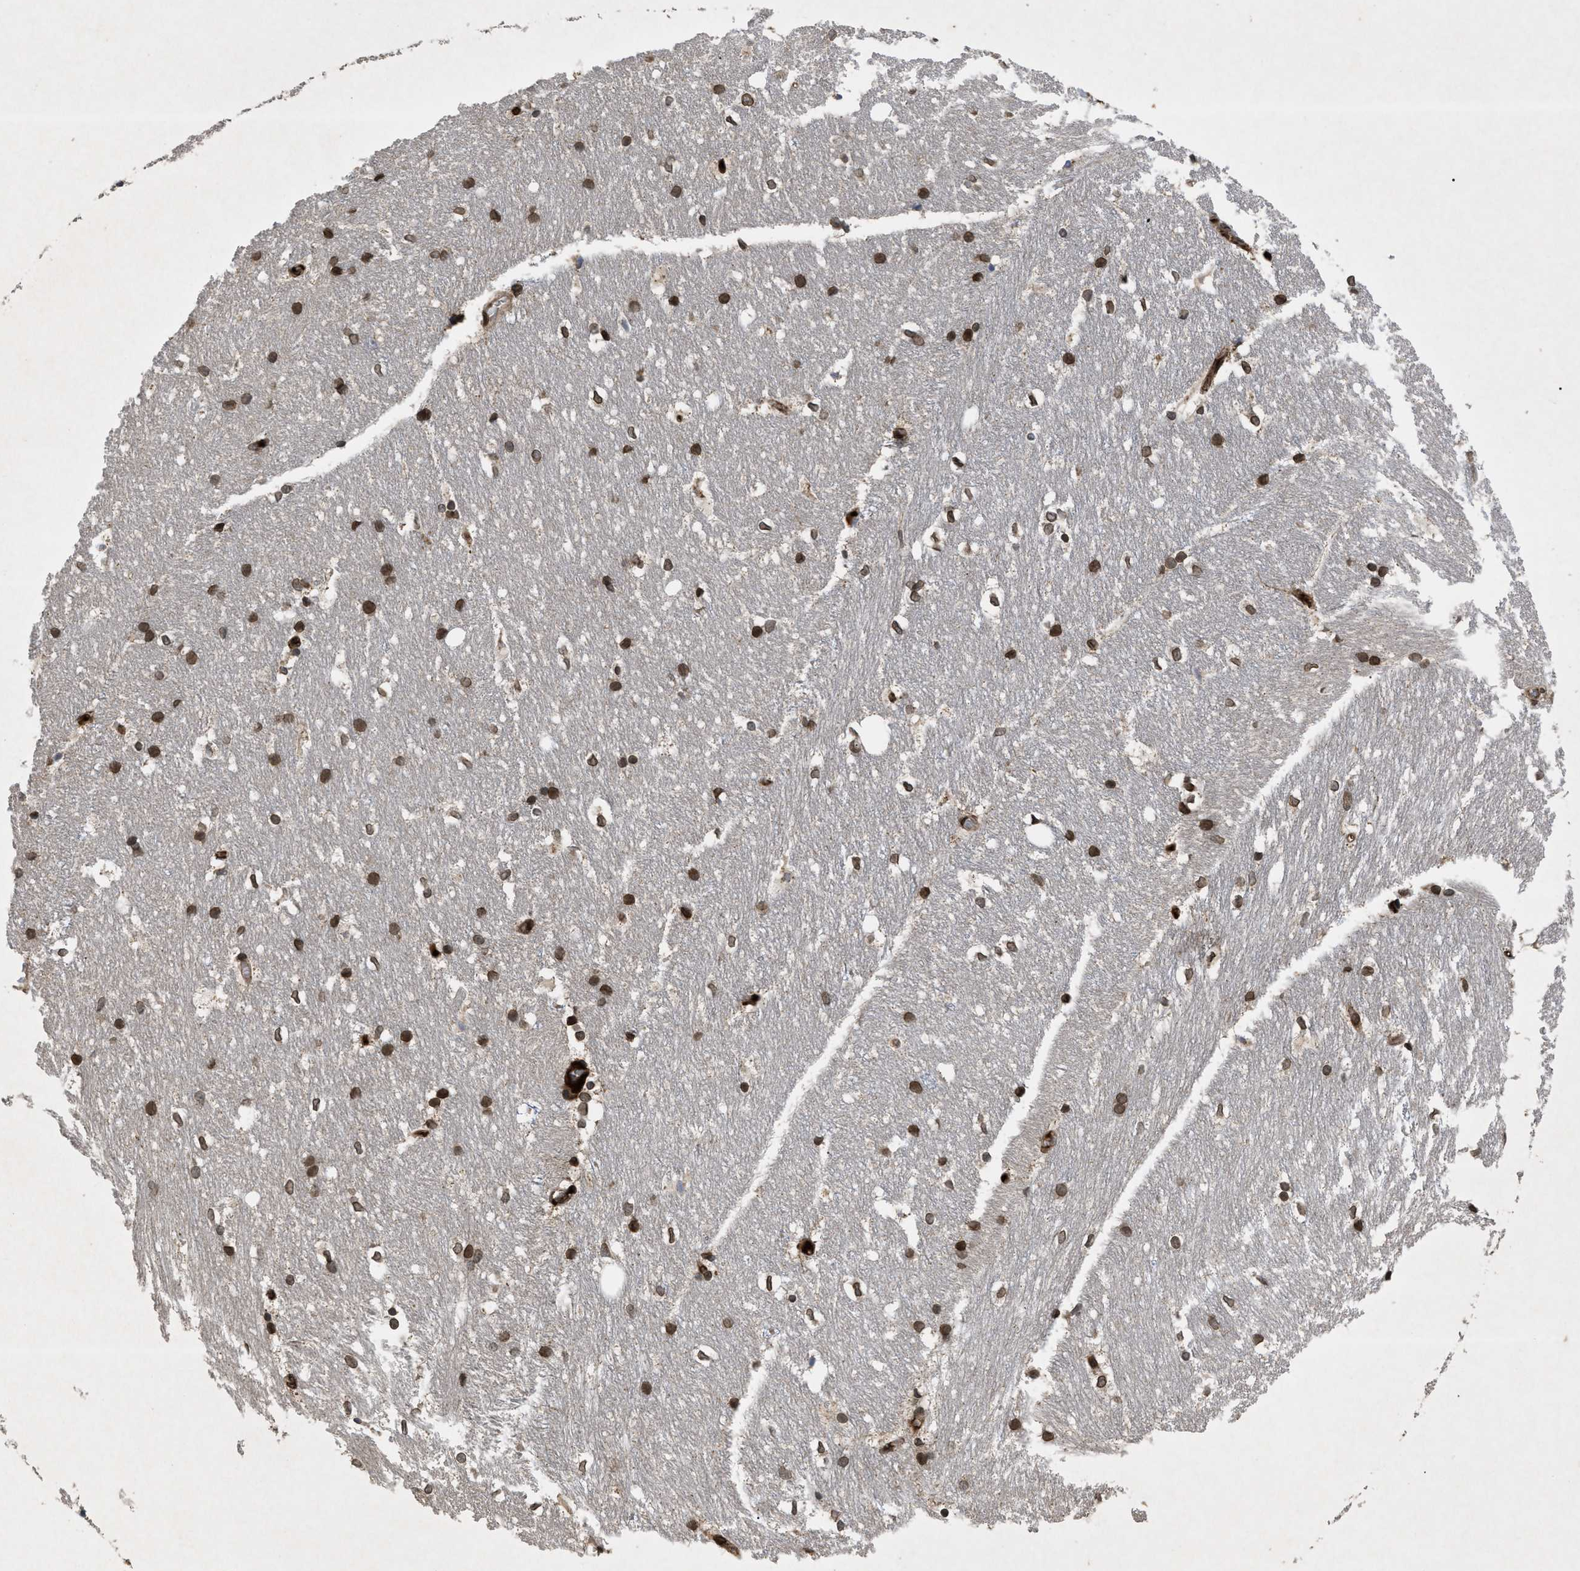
{"staining": {"intensity": "strong", "quantity": ">75%", "location": "nuclear"}, "tissue": "hippocampus", "cell_type": "Glial cells", "image_type": "normal", "snomed": [{"axis": "morphology", "description": "Normal tissue, NOS"}, {"axis": "topography", "description": "Hippocampus"}], "caption": "Strong nuclear positivity for a protein is identified in approximately >75% of glial cells of unremarkable hippocampus using immunohistochemistry.", "gene": "CRY1", "patient": {"sex": "female", "age": 19}}